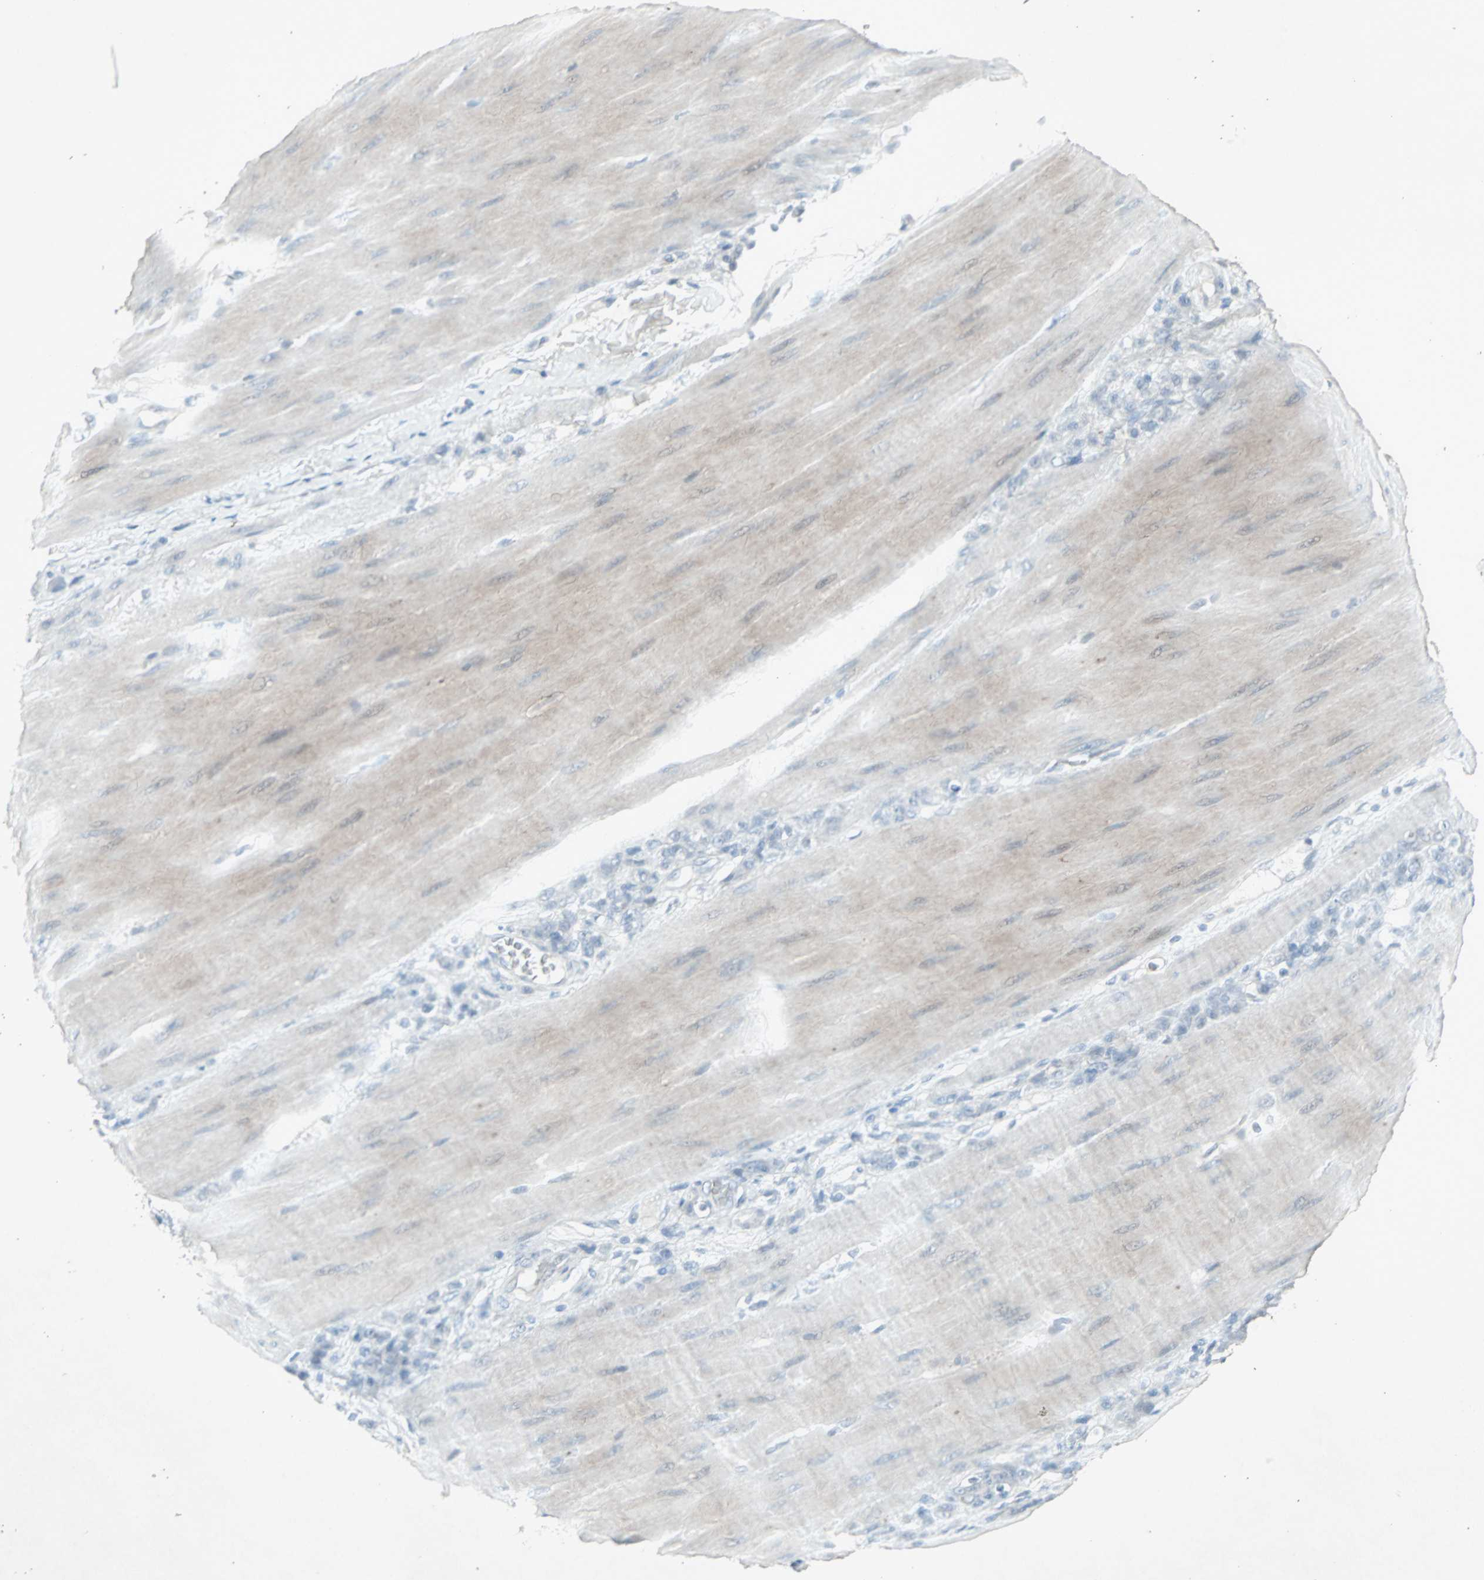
{"staining": {"intensity": "negative", "quantity": "none", "location": "none"}, "tissue": "stomach cancer", "cell_type": "Tumor cells", "image_type": "cancer", "snomed": [{"axis": "morphology", "description": "Adenocarcinoma, NOS"}, {"axis": "topography", "description": "Stomach"}], "caption": "This is an immunohistochemistry (IHC) histopathology image of human stomach cancer. There is no staining in tumor cells.", "gene": "LANCL3", "patient": {"sex": "male", "age": 82}}